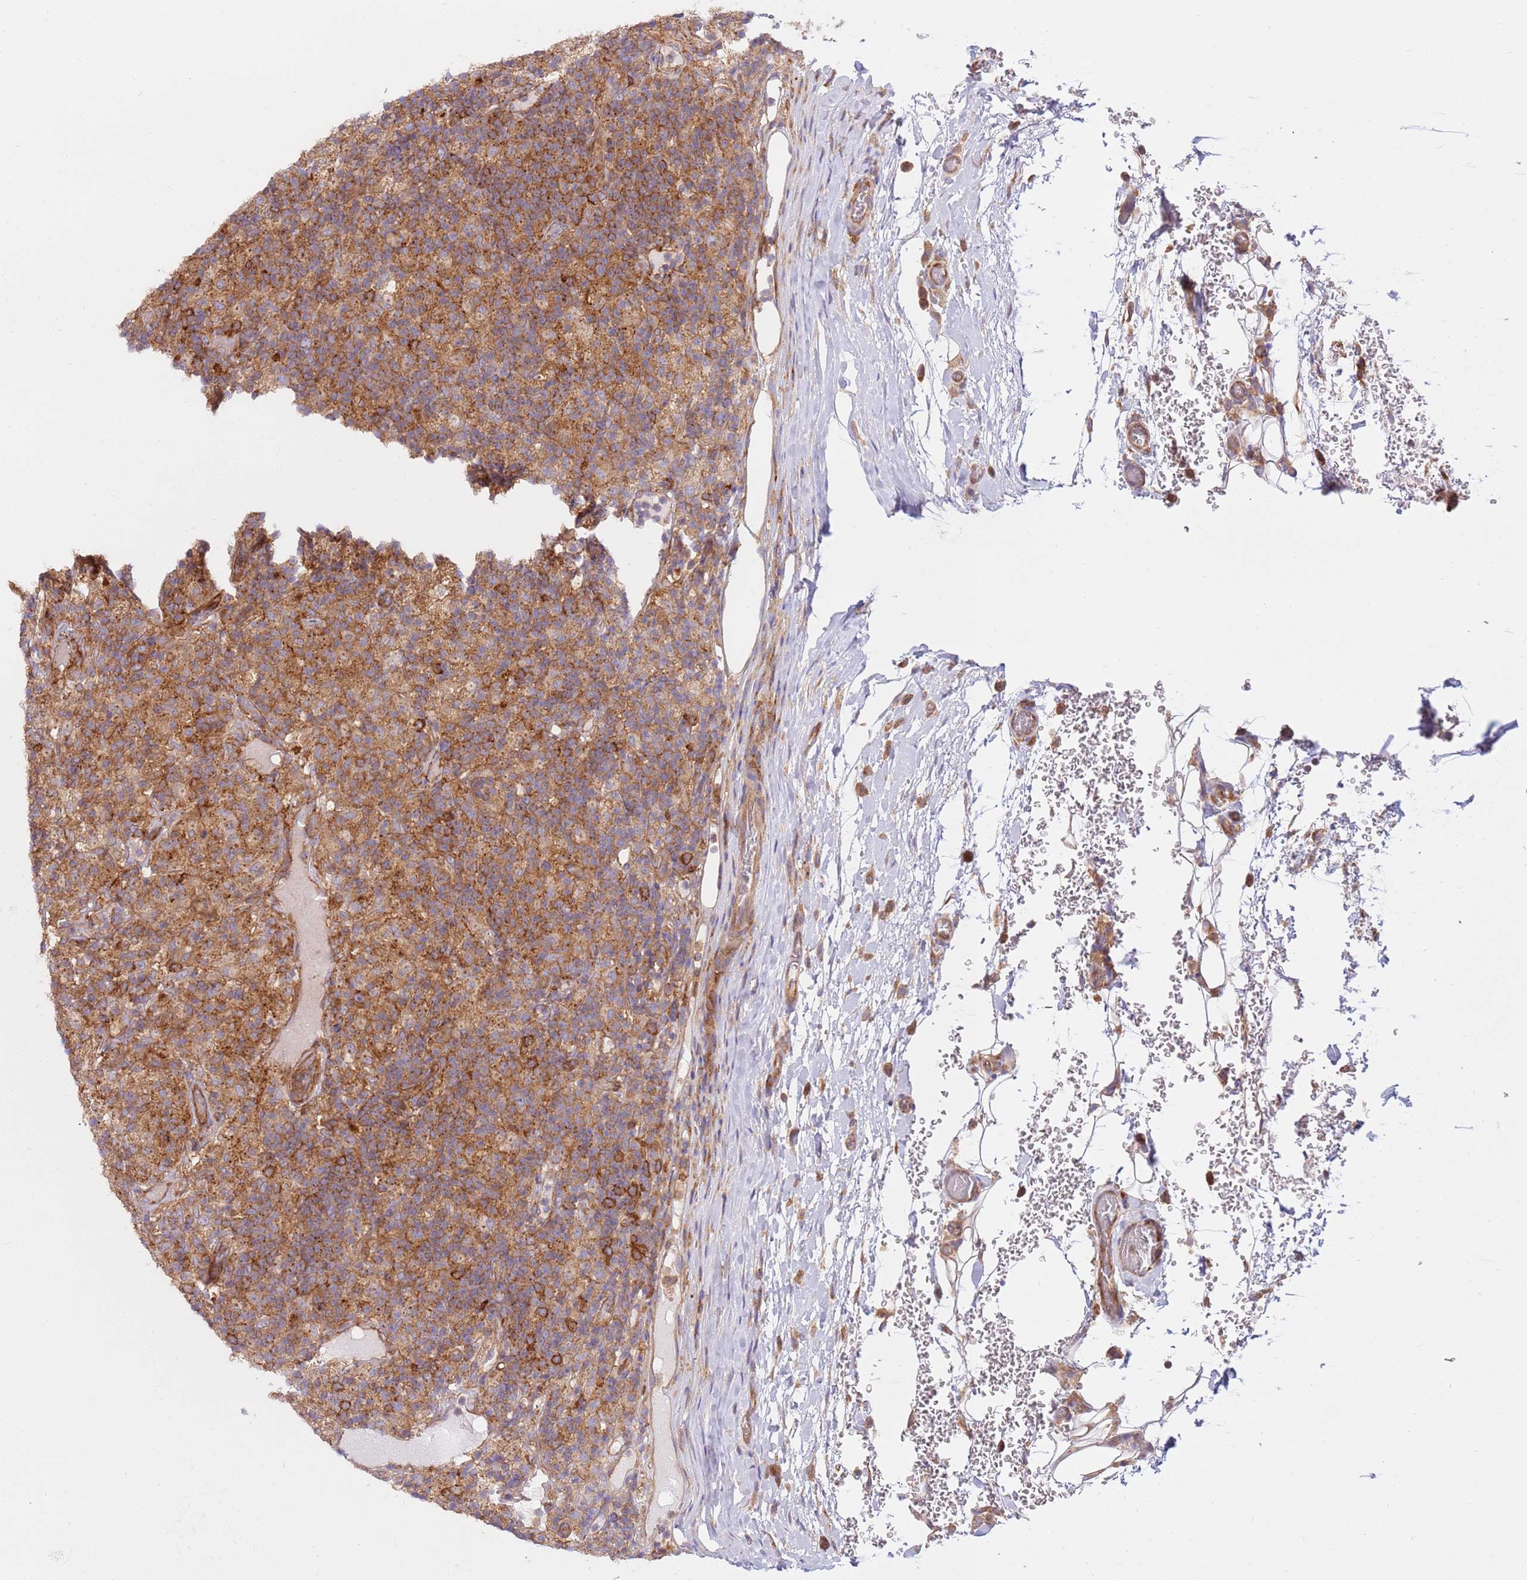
{"staining": {"intensity": "moderate", "quantity": ">75%", "location": "cytoplasmic/membranous"}, "tissue": "lymphoma", "cell_type": "Tumor cells", "image_type": "cancer", "snomed": [{"axis": "morphology", "description": "Hodgkin's disease, NOS"}, {"axis": "topography", "description": "Lymph node"}], "caption": "Protein staining by immunohistochemistry (IHC) displays moderate cytoplasmic/membranous staining in approximately >75% of tumor cells in Hodgkin's disease.", "gene": "DDX19B", "patient": {"sex": "male", "age": 70}}